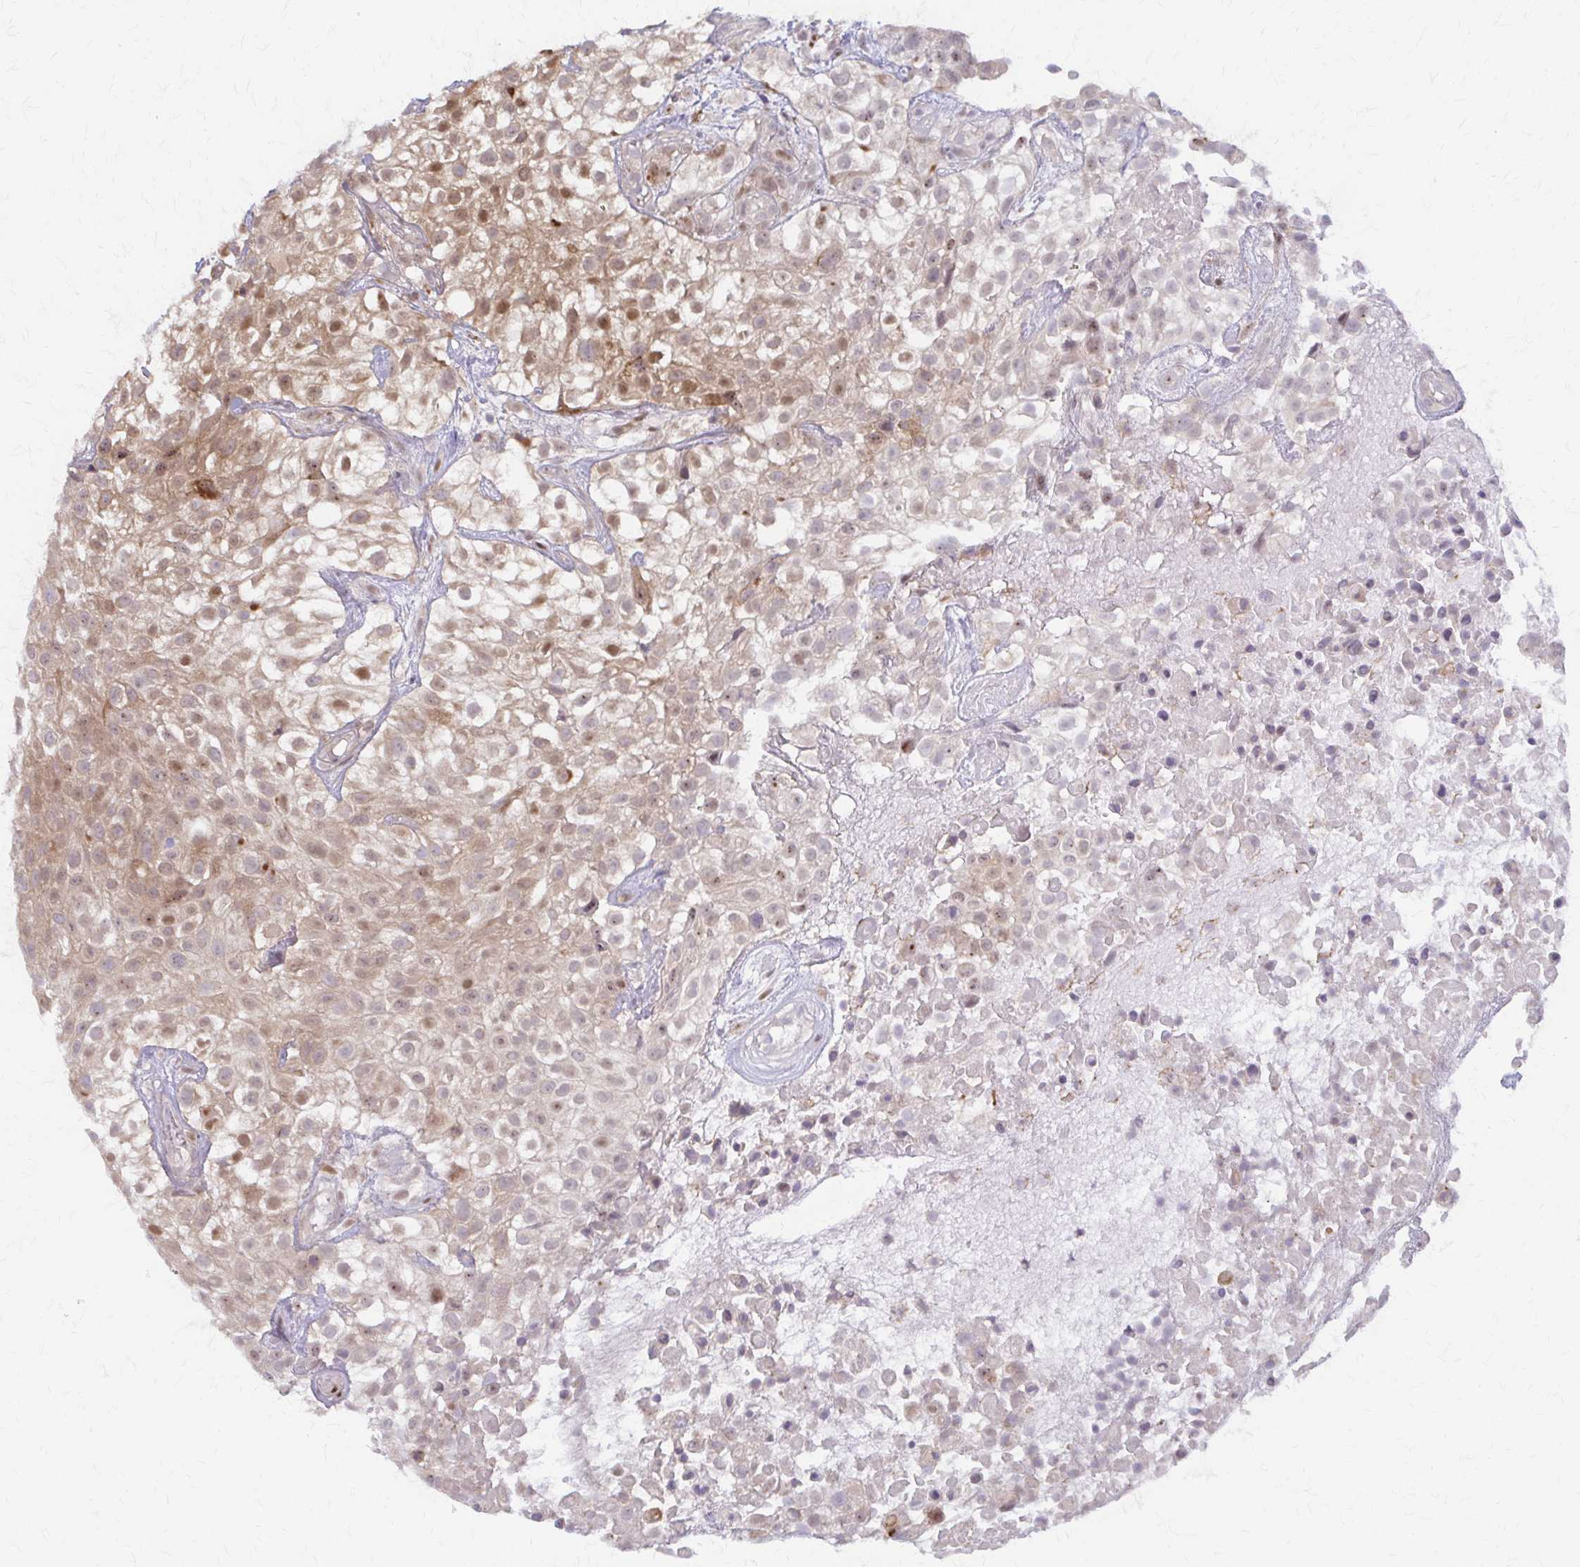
{"staining": {"intensity": "weak", "quantity": ">75%", "location": "cytoplasmic/membranous,nuclear"}, "tissue": "urothelial cancer", "cell_type": "Tumor cells", "image_type": "cancer", "snomed": [{"axis": "morphology", "description": "Urothelial carcinoma, High grade"}, {"axis": "topography", "description": "Urinary bladder"}], "caption": "An immunohistochemistry histopathology image of tumor tissue is shown. Protein staining in brown highlights weak cytoplasmic/membranous and nuclear positivity in urothelial cancer within tumor cells. The staining was performed using DAB (3,3'-diaminobenzidine) to visualize the protein expression in brown, while the nuclei were stained in blue with hematoxylin (Magnification: 20x).", "gene": "ARHGAP35", "patient": {"sex": "male", "age": 56}}